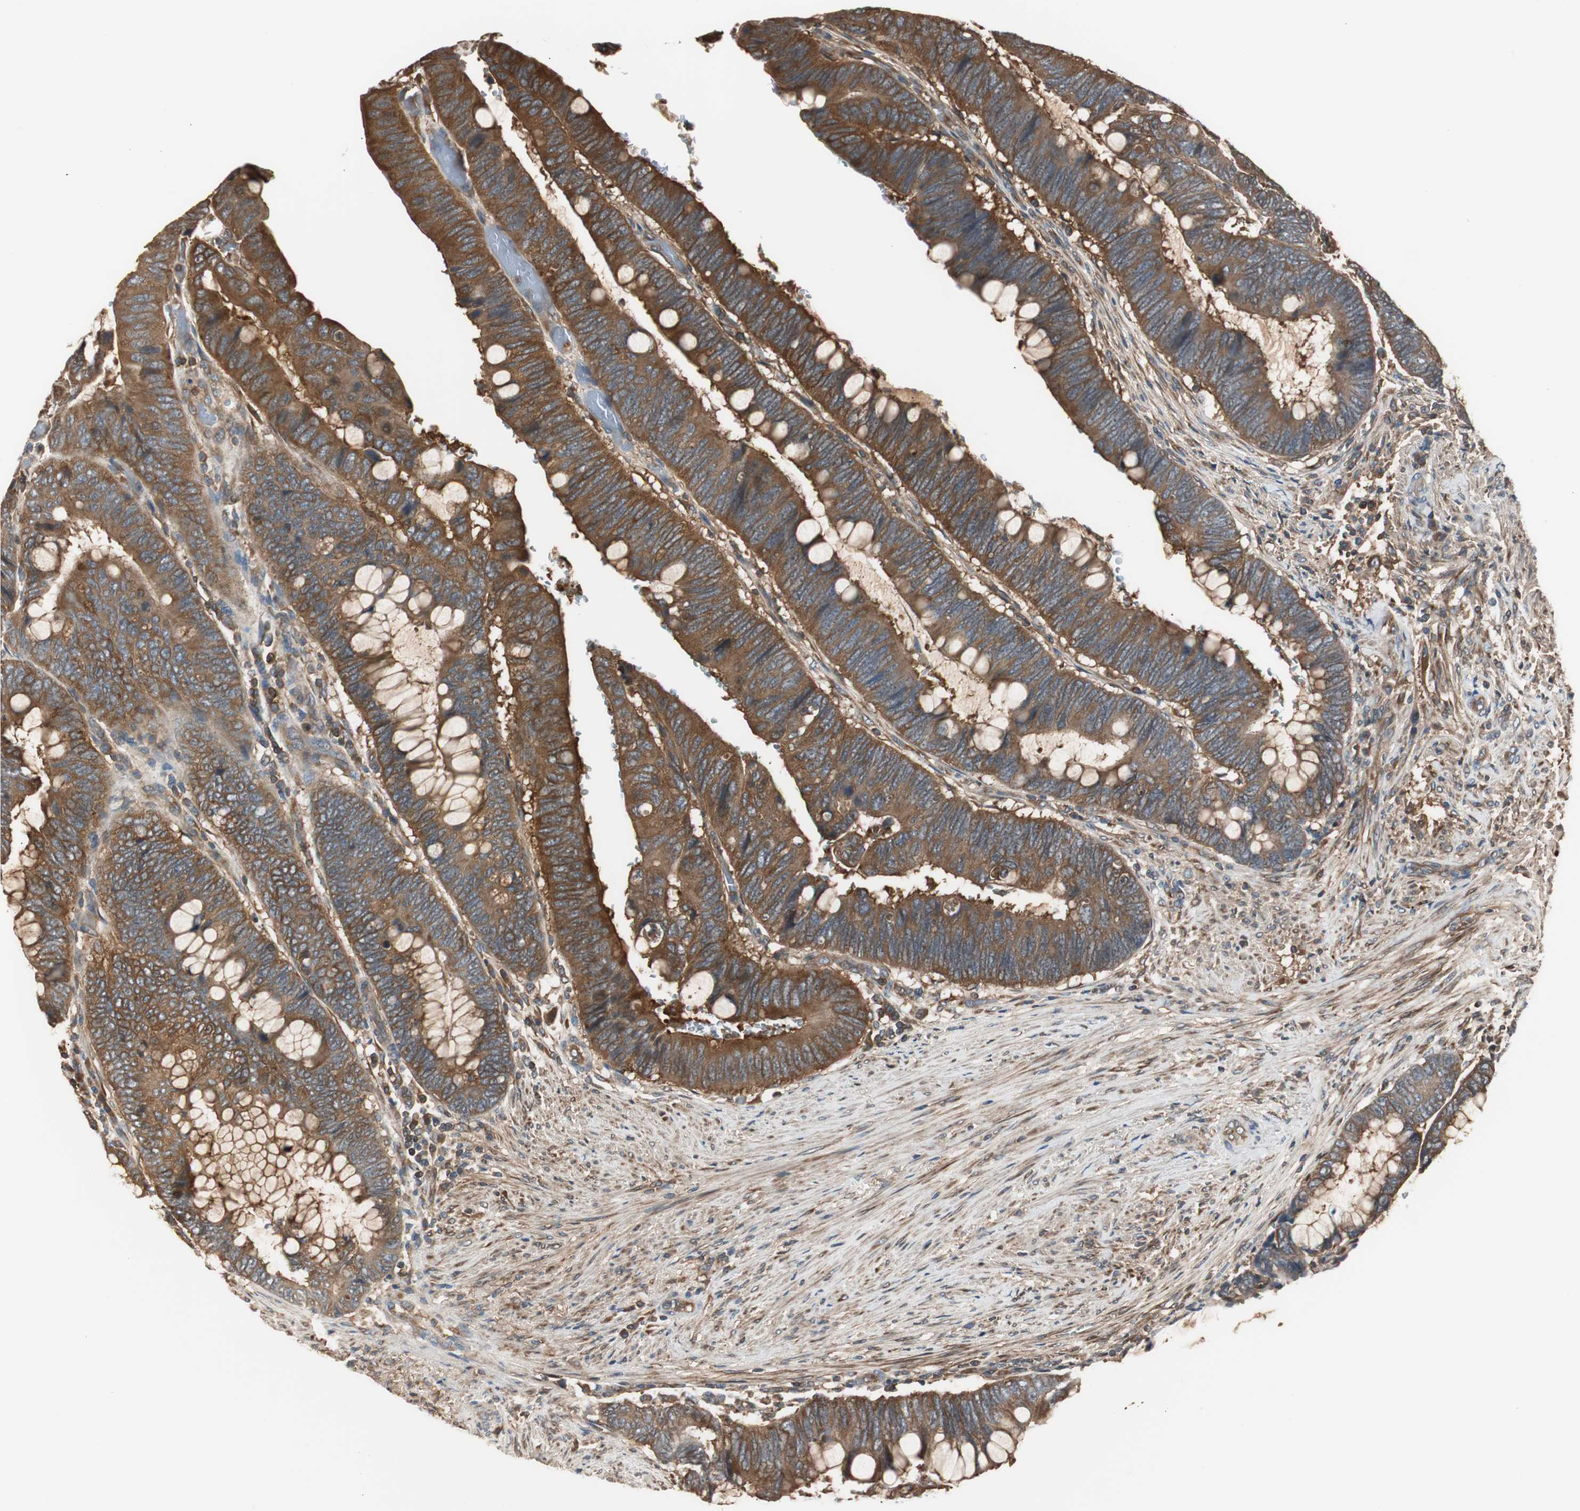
{"staining": {"intensity": "strong", "quantity": ">75%", "location": "cytoplasmic/membranous"}, "tissue": "colorectal cancer", "cell_type": "Tumor cells", "image_type": "cancer", "snomed": [{"axis": "morphology", "description": "Normal tissue, NOS"}, {"axis": "morphology", "description": "Adenocarcinoma, NOS"}, {"axis": "topography", "description": "Rectum"}], "caption": "Human colorectal adenocarcinoma stained for a protein (brown) reveals strong cytoplasmic/membranous positive positivity in approximately >75% of tumor cells.", "gene": "CAPNS1", "patient": {"sex": "male", "age": 92}}